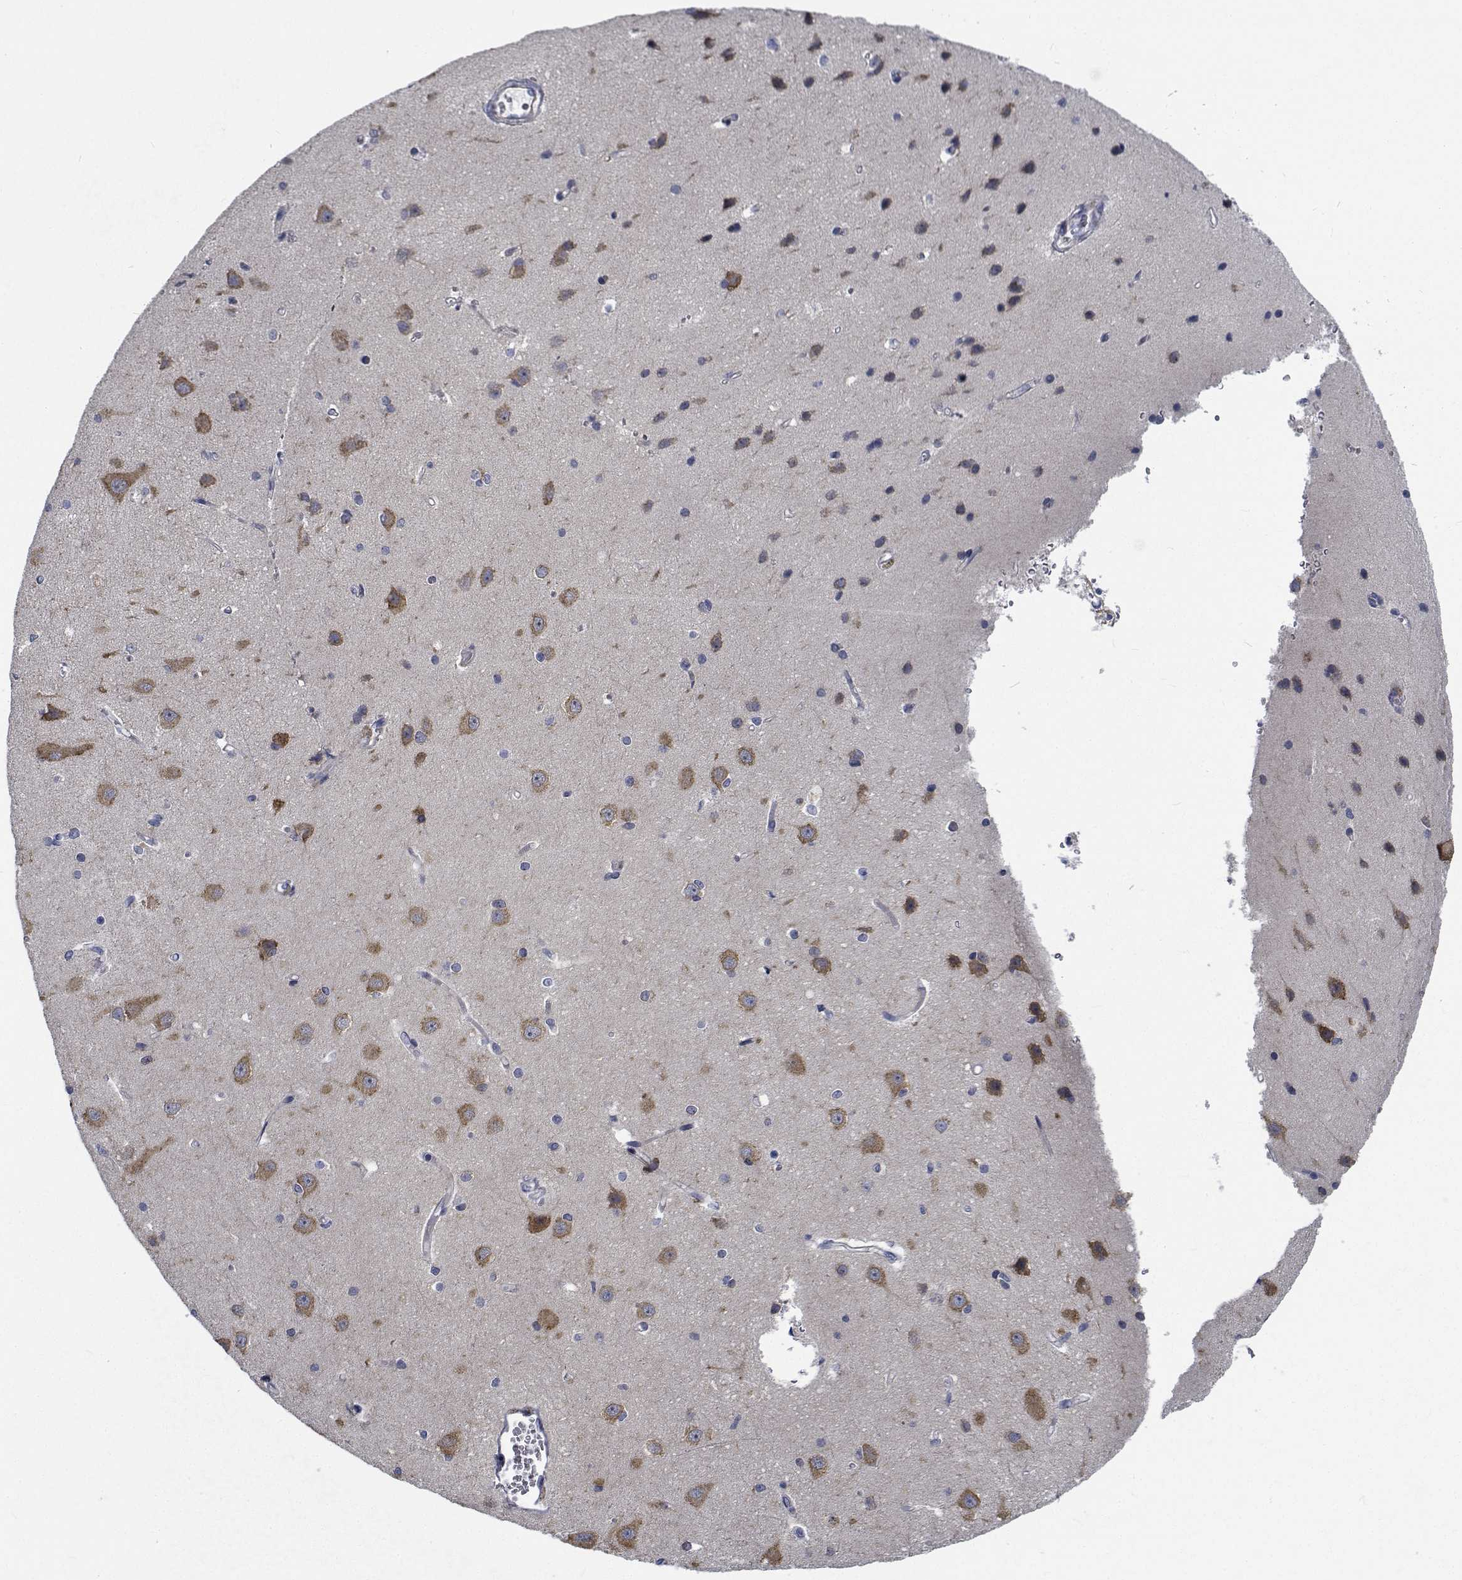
{"staining": {"intensity": "negative", "quantity": "none", "location": "none"}, "tissue": "cerebral cortex", "cell_type": "Endothelial cells", "image_type": "normal", "snomed": [{"axis": "morphology", "description": "Normal tissue, NOS"}, {"axis": "topography", "description": "Cerebral cortex"}], "caption": "Human cerebral cortex stained for a protein using immunohistochemistry (IHC) displays no expression in endothelial cells.", "gene": "TTBK1", "patient": {"sex": "male", "age": 37}}